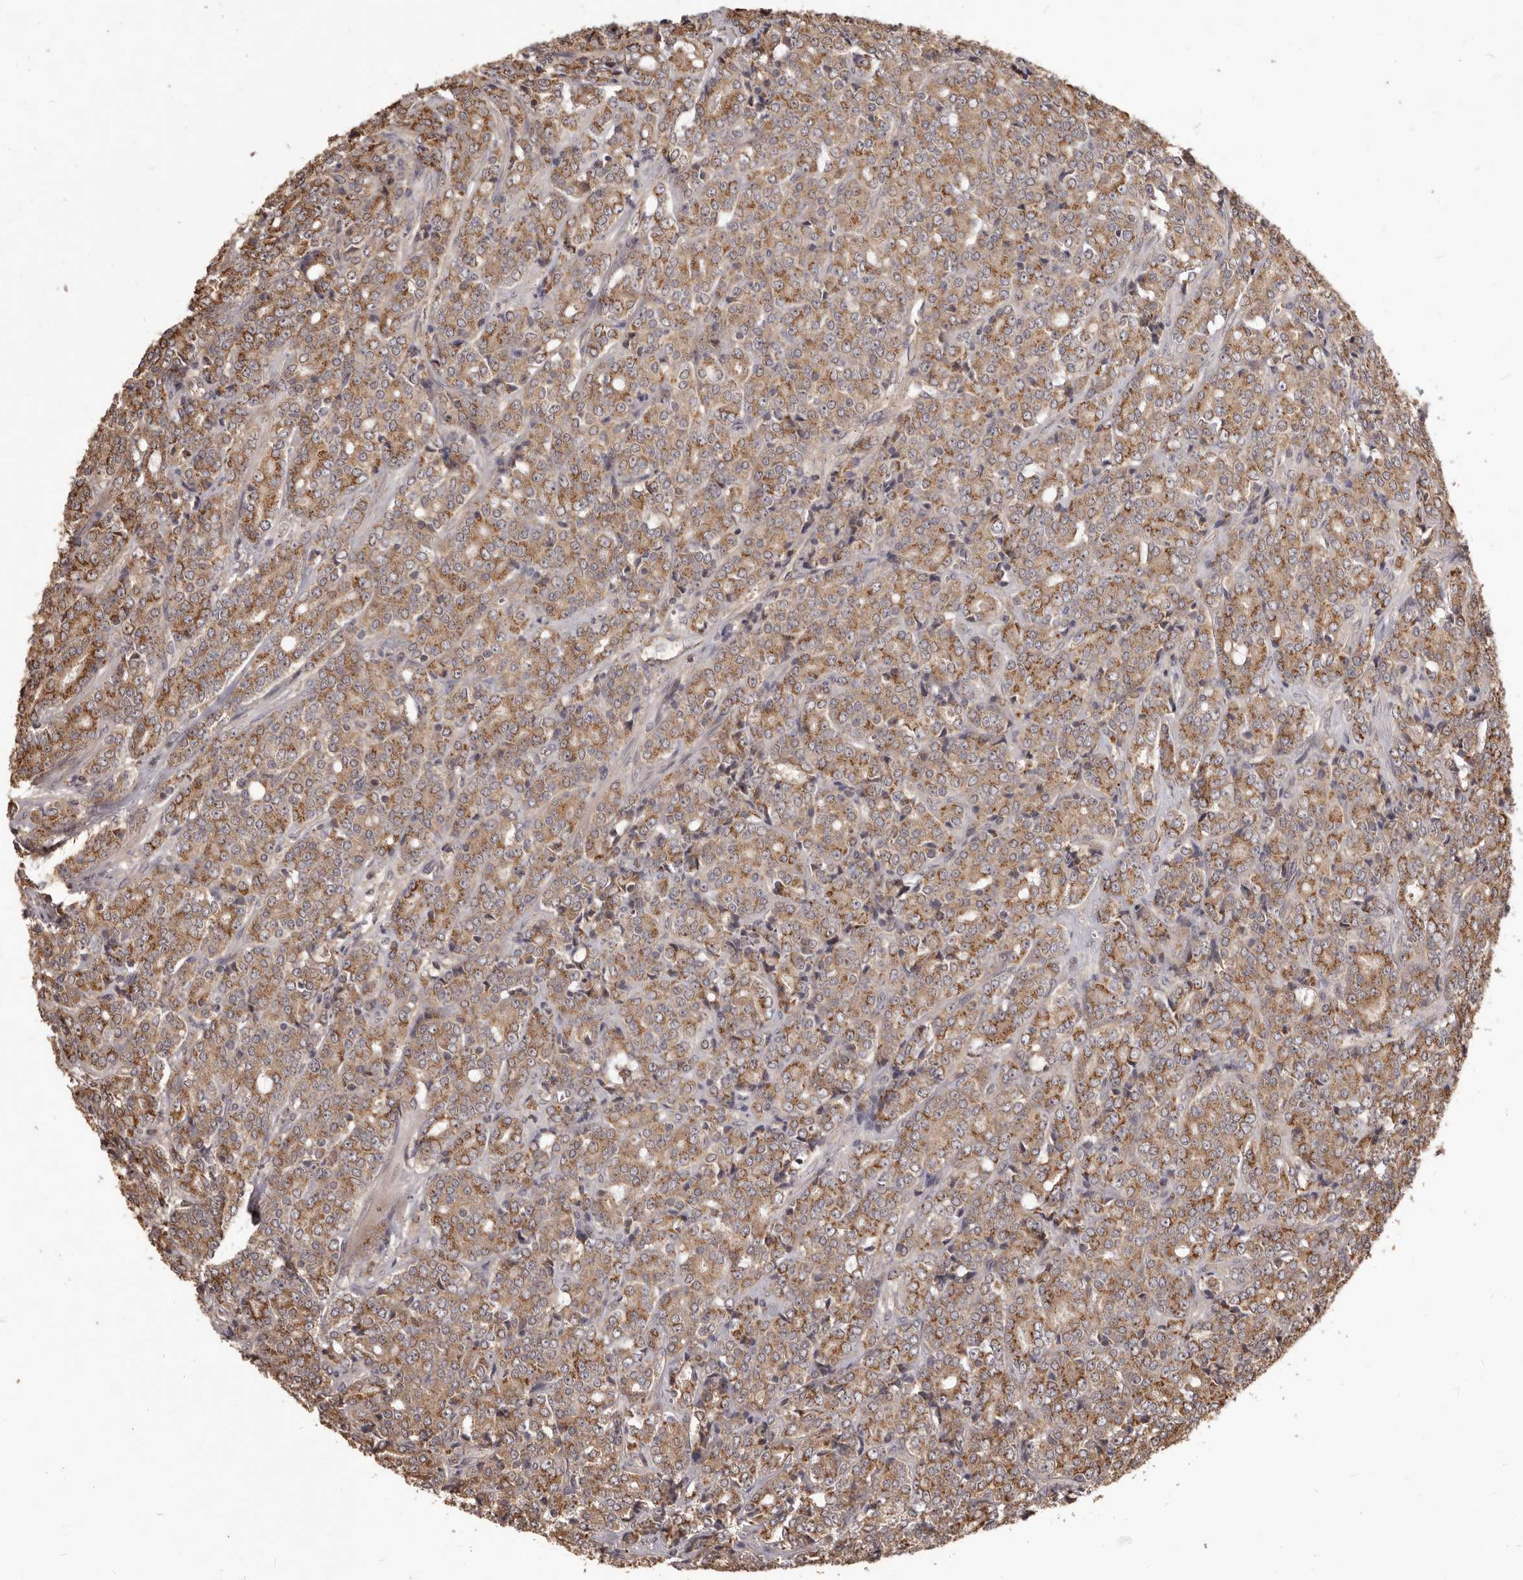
{"staining": {"intensity": "strong", "quantity": ">75%", "location": "cytoplasmic/membranous"}, "tissue": "prostate cancer", "cell_type": "Tumor cells", "image_type": "cancer", "snomed": [{"axis": "morphology", "description": "Adenocarcinoma, High grade"}, {"axis": "topography", "description": "Prostate"}], "caption": "Brown immunohistochemical staining in adenocarcinoma (high-grade) (prostate) displays strong cytoplasmic/membranous expression in approximately >75% of tumor cells.", "gene": "MTO1", "patient": {"sex": "male", "age": 62}}